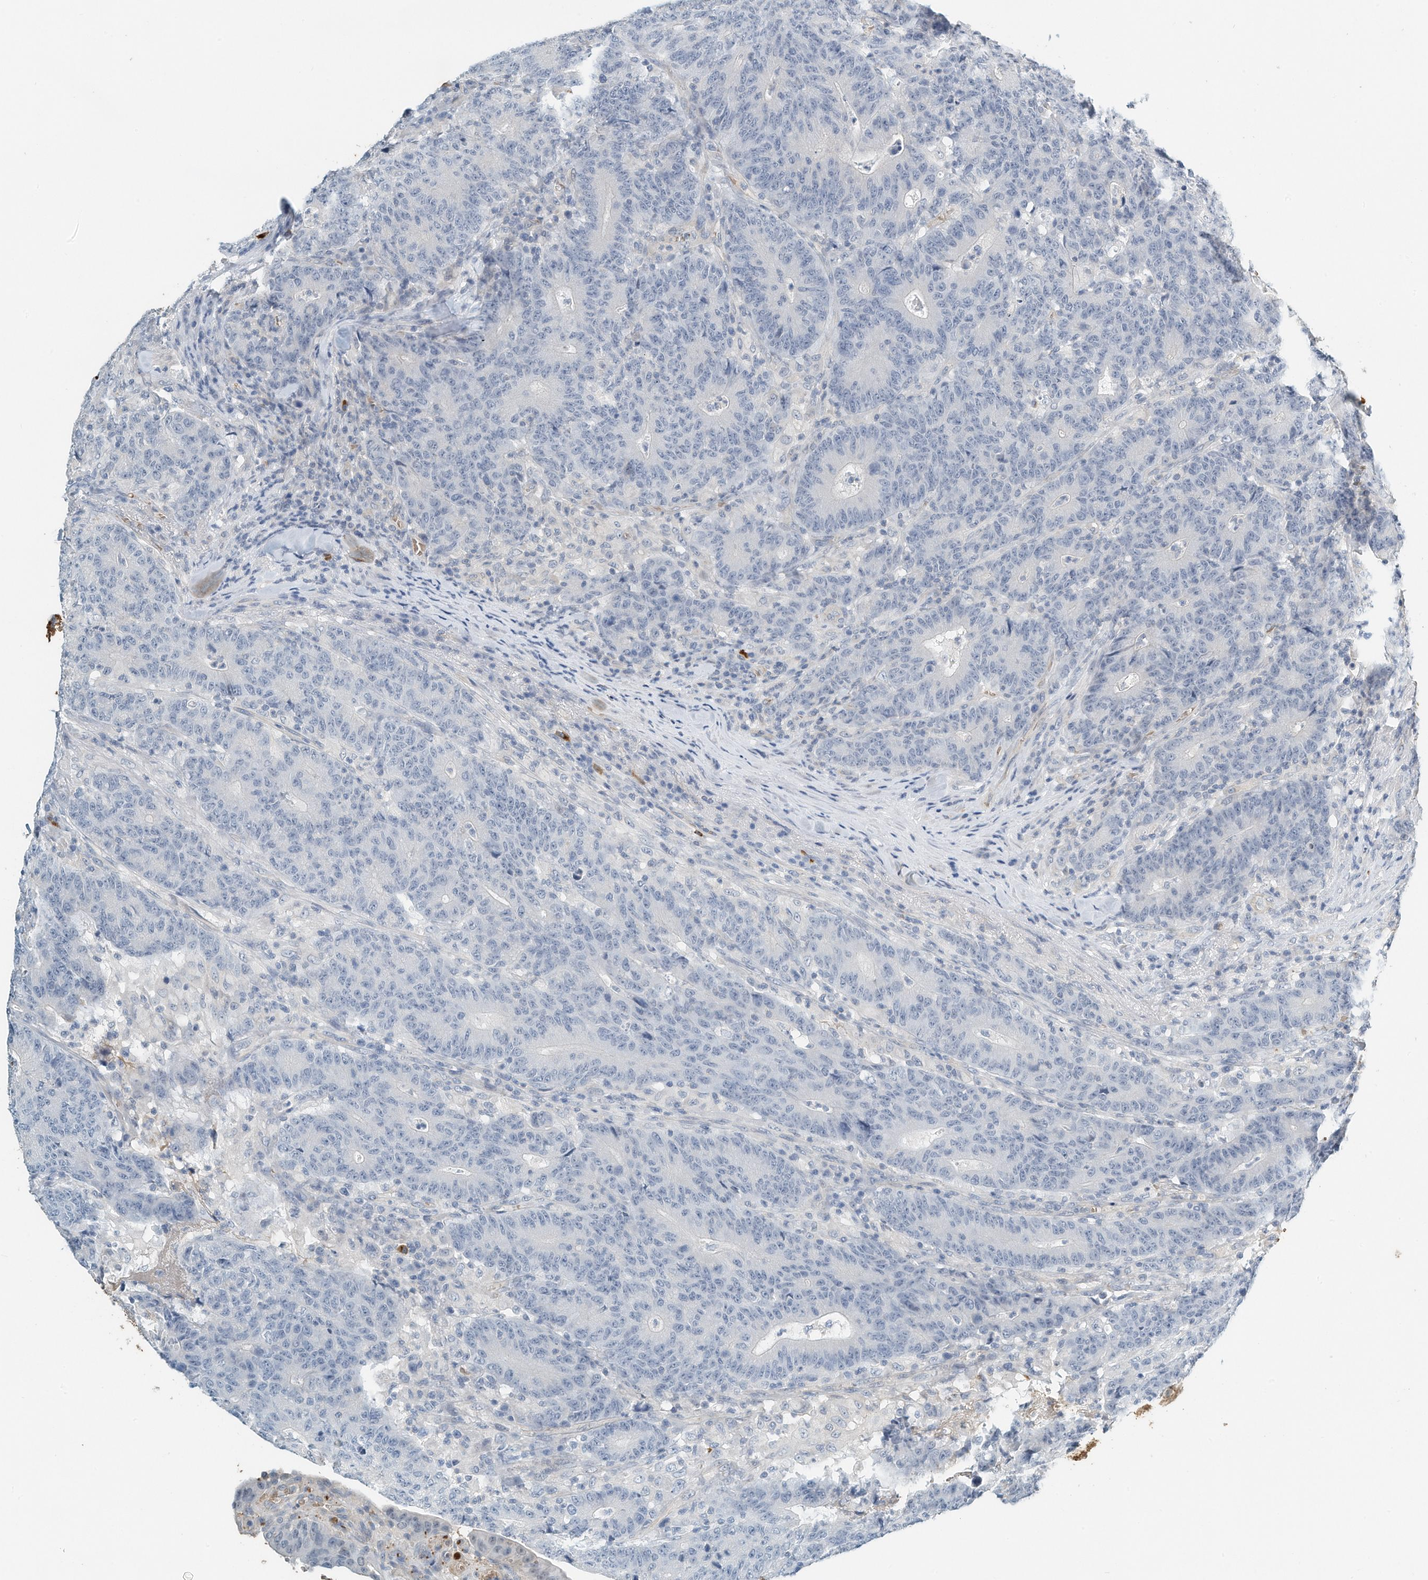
{"staining": {"intensity": "negative", "quantity": "none", "location": "none"}, "tissue": "colorectal cancer", "cell_type": "Tumor cells", "image_type": "cancer", "snomed": [{"axis": "morphology", "description": "Normal tissue, NOS"}, {"axis": "morphology", "description": "Adenocarcinoma, NOS"}, {"axis": "topography", "description": "Colon"}], "caption": "Immunohistochemical staining of human adenocarcinoma (colorectal) shows no significant positivity in tumor cells.", "gene": "RCAN3", "patient": {"sex": "female", "age": 75}}